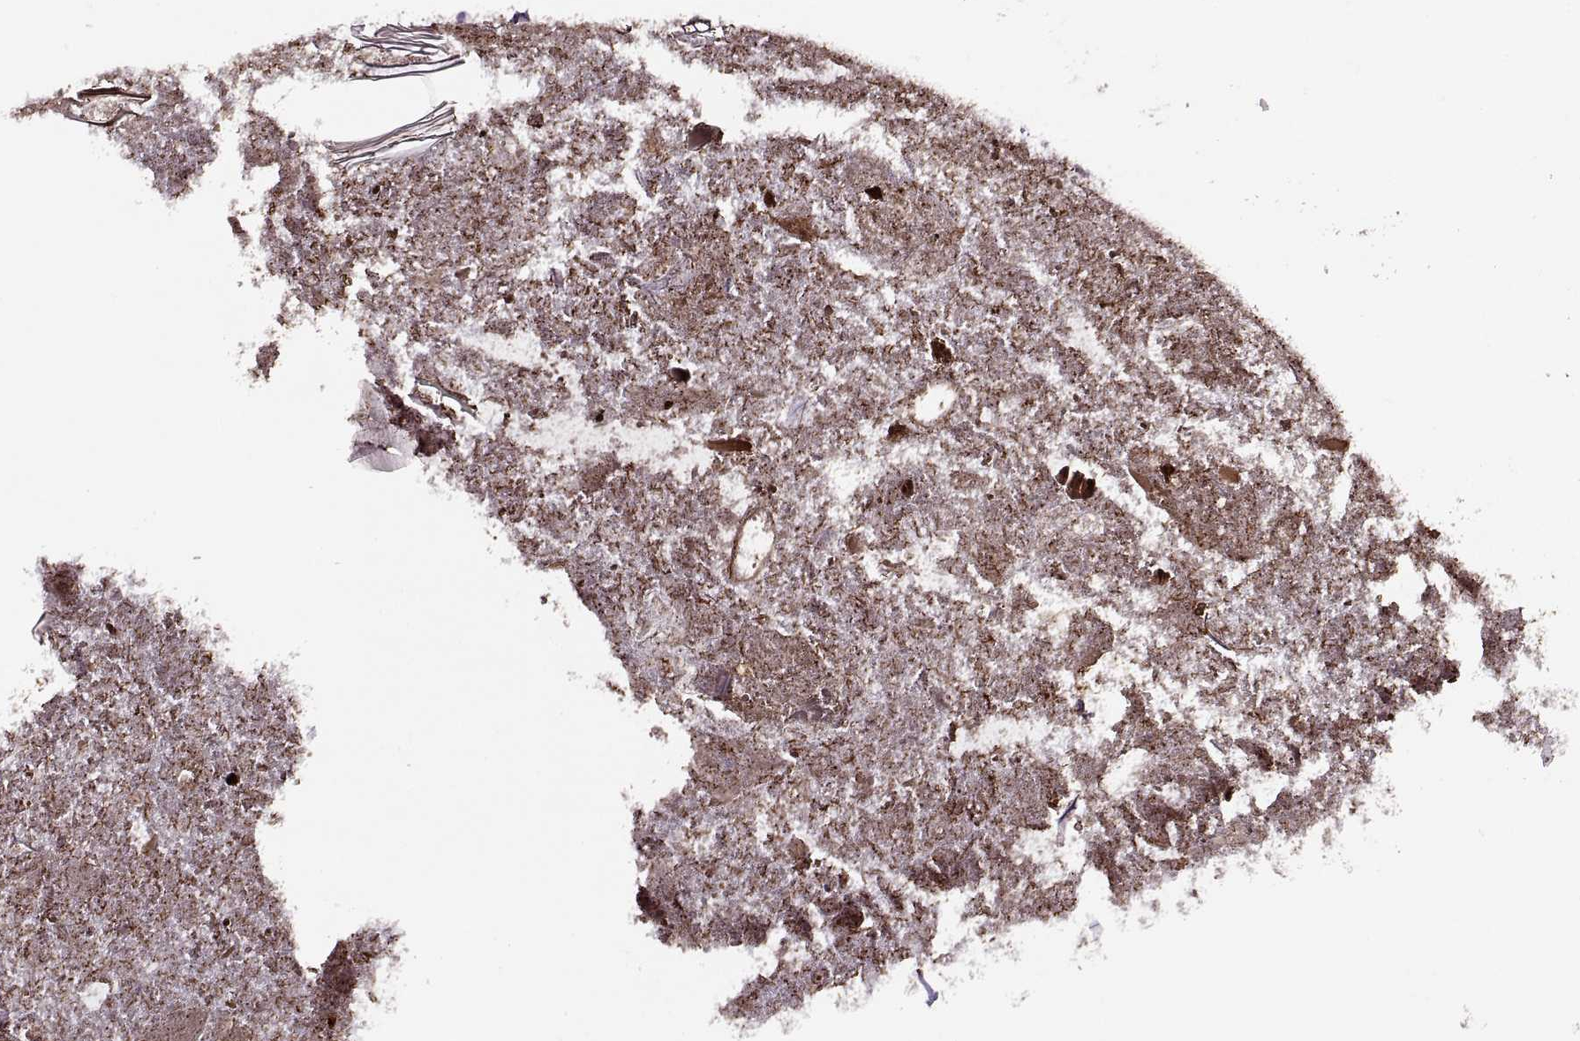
{"staining": {"intensity": "moderate", "quantity": ">75%", "location": "cytoplasmic/membranous"}, "tissue": "appendix", "cell_type": "Glandular cells", "image_type": "normal", "snomed": [{"axis": "morphology", "description": "Normal tissue, NOS"}, {"axis": "topography", "description": "Appendix"}], "caption": "Immunohistochemistry (IHC) (DAB (3,3'-diaminobenzidine)) staining of normal human appendix displays moderate cytoplasmic/membranous protein staining in about >75% of glandular cells. (DAB = brown stain, brightfield microscopy at high magnification).", "gene": "PIERCE1", "patient": {"sex": "female", "age": 23}}